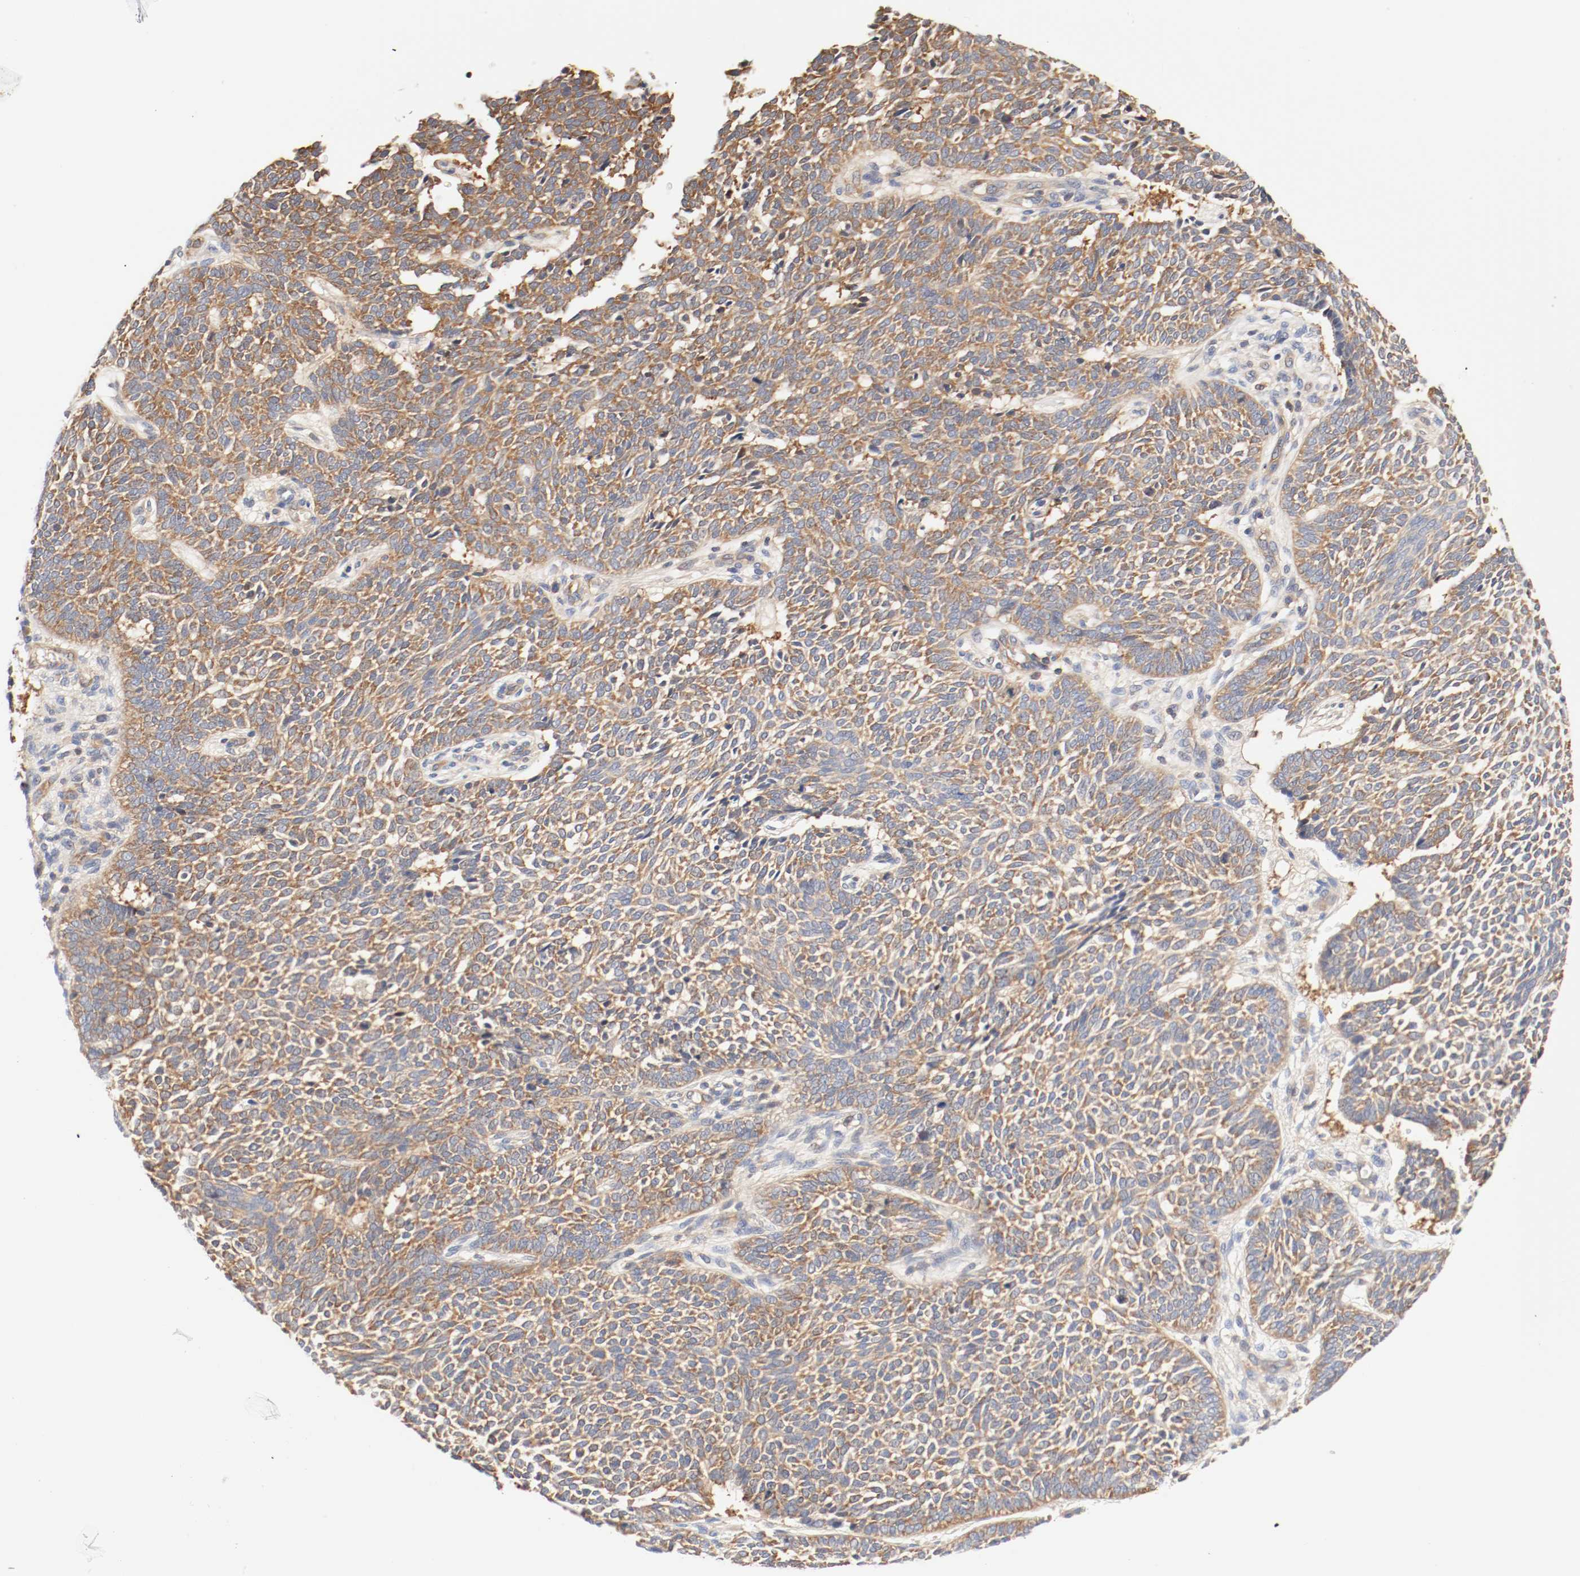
{"staining": {"intensity": "strong", "quantity": ">75%", "location": "cytoplasmic/membranous"}, "tissue": "skin cancer", "cell_type": "Tumor cells", "image_type": "cancer", "snomed": [{"axis": "morphology", "description": "Normal tissue, NOS"}, {"axis": "morphology", "description": "Basal cell carcinoma"}, {"axis": "topography", "description": "Skin"}], "caption": "Immunohistochemical staining of basal cell carcinoma (skin) reveals strong cytoplasmic/membranous protein expression in about >75% of tumor cells. The protein of interest is stained brown, and the nuclei are stained in blue (DAB IHC with brightfield microscopy, high magnification).", "gene": "GIT1", "patient": {"sex": "male", "age": 87}}